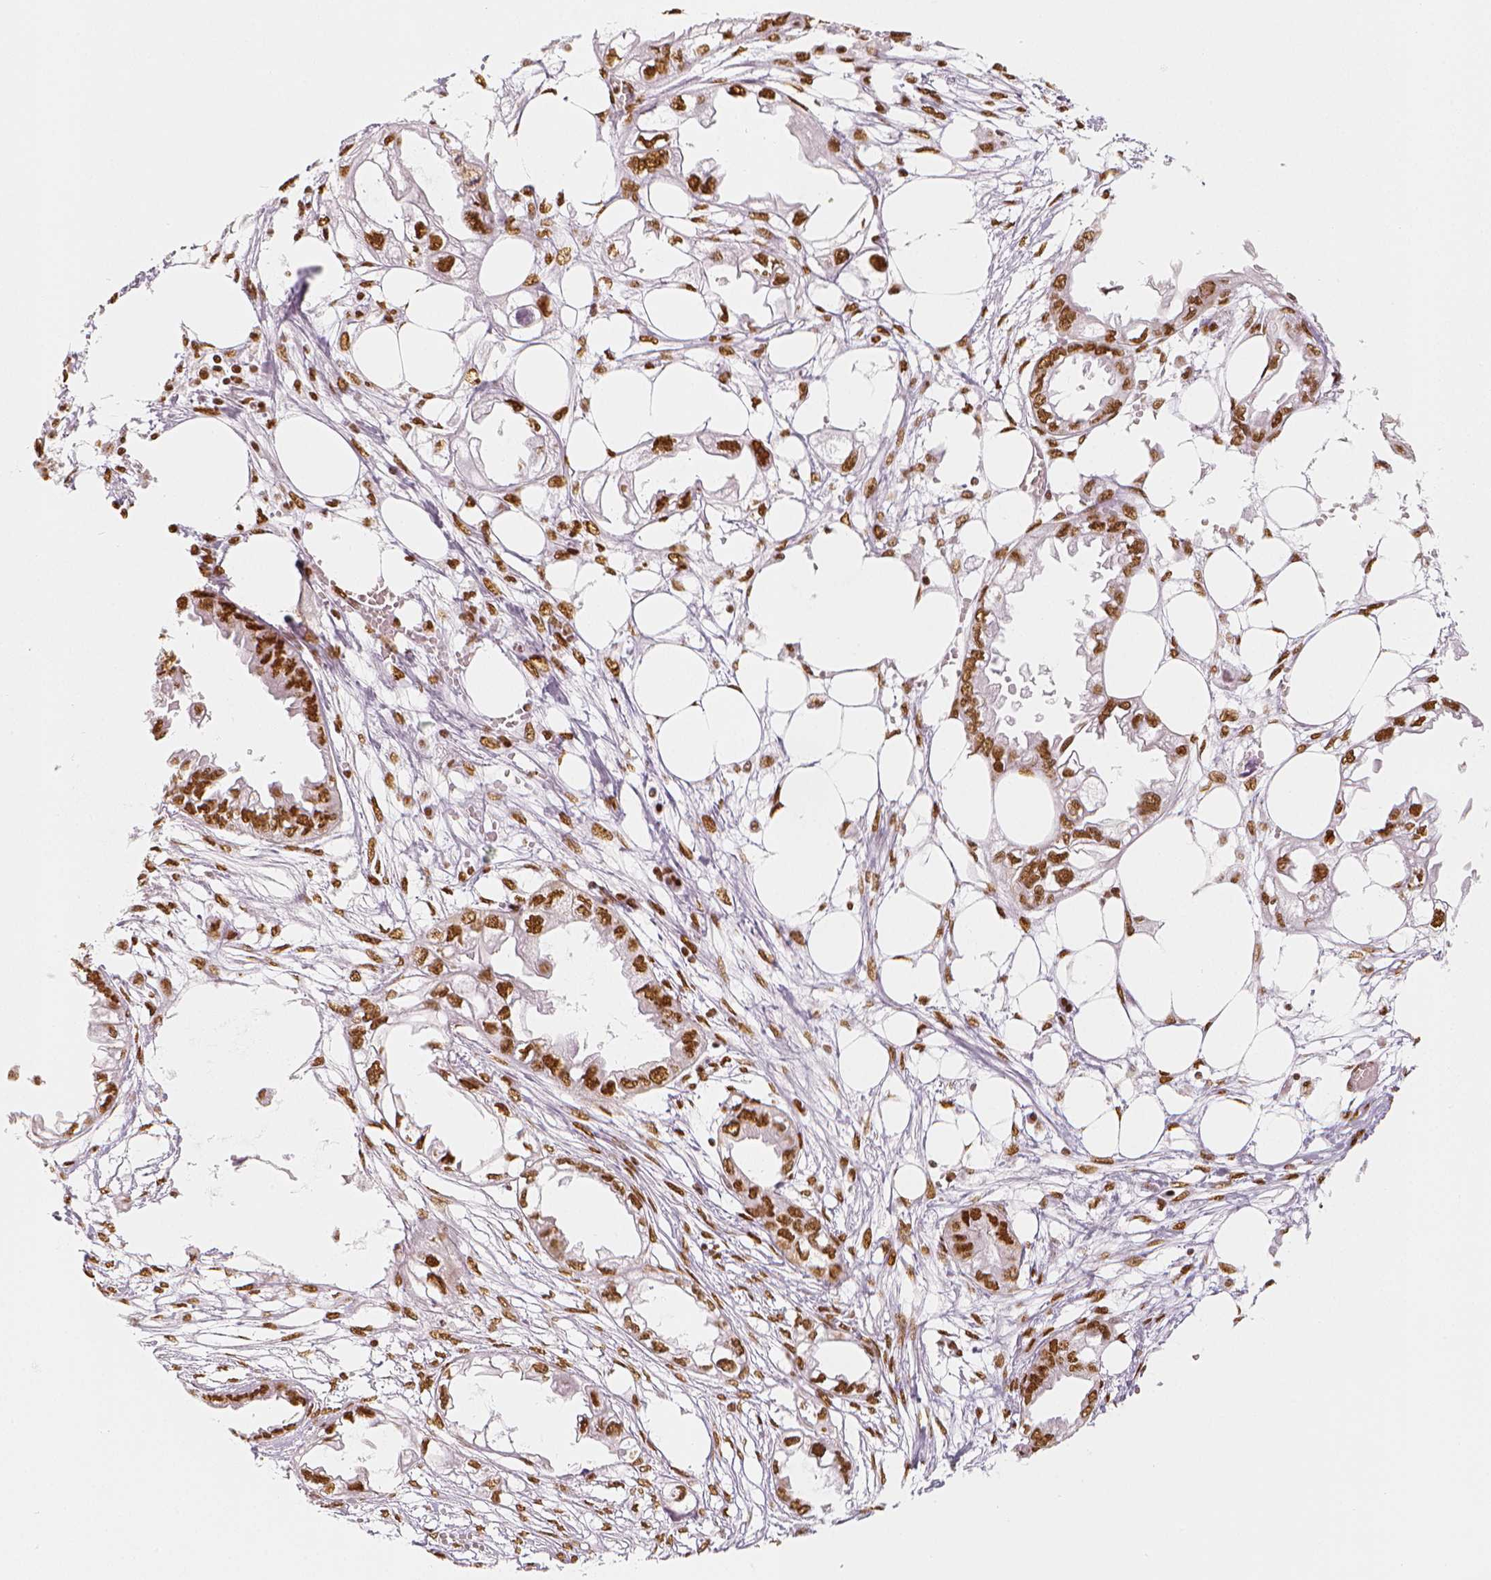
{"staining": {"intensity": "moderate", "quantity": ">75%", "location": "nuclear"}, "tissue": "endometrial cancer", "cell_type": "Tumor cells", "image_type": "cancer", "snomed": [{"axis": "morphology", "description": "Adenocarcinoma, NOS"}, {"axis": "morphology", "description": "Adenocarcinoma, metastatic, NOS"}, {"axis": "topography", "description": "Adipose tissue"}, {"axis": "topography", "description": "Endometrium"}], "caption": "About >75% of tumor cells in human endometrial metastatic adenocarcinoma demonstrate moderate nuclear protein staining as visualized by brown immunohistochemical staining.", "gene": "KDM5B", "patient": {"sex": "female", "age": 67}}